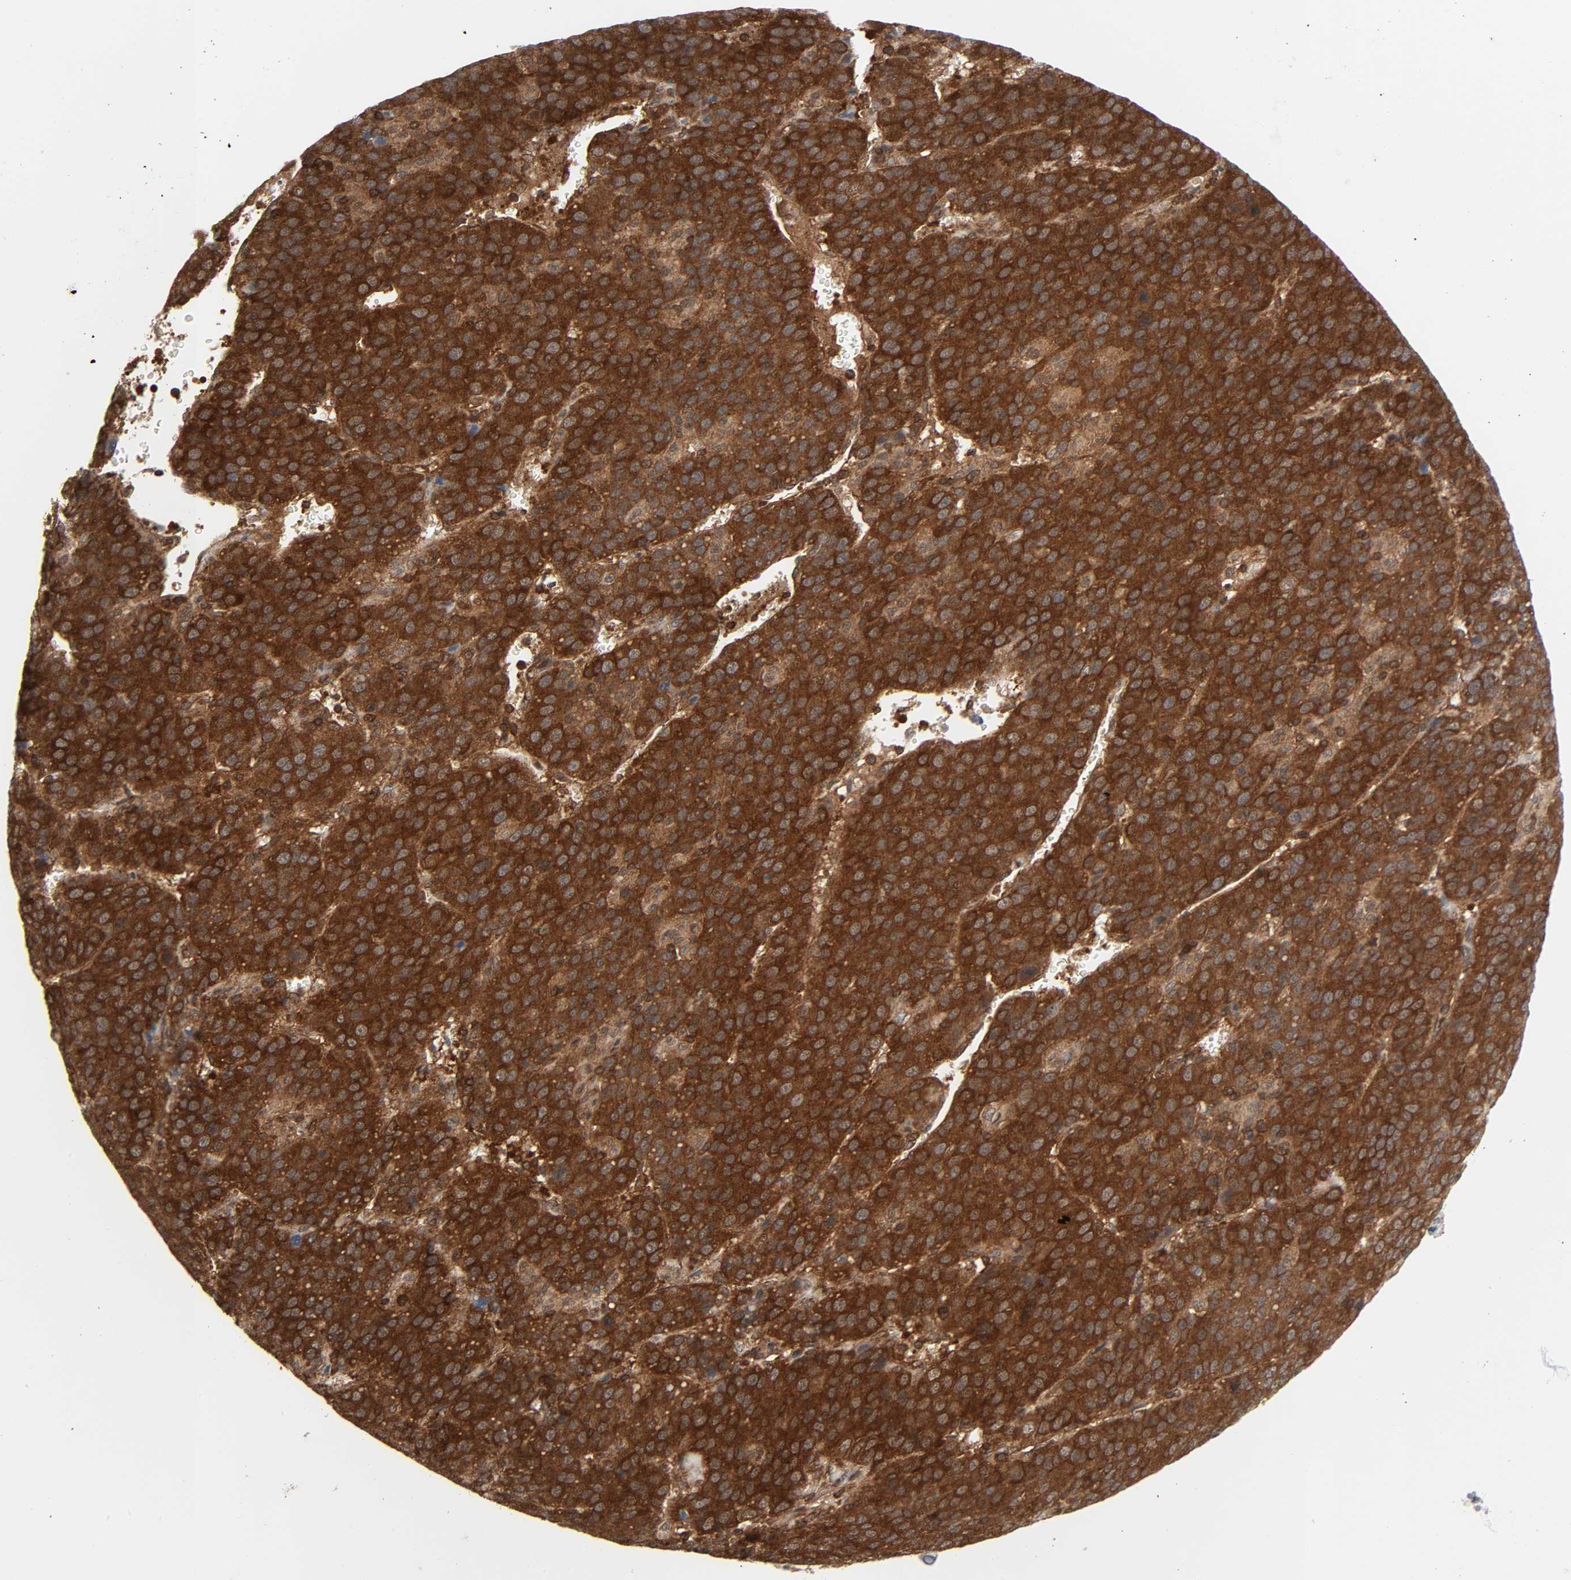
{"staining": {"intensity": "strong", "quantity": ">75%", "location": "cytoplasmic/membranous"}, "tissue": "liver cancer", "cell_type": "Tumor cells", "image_type": "cancer", "snomed": [{"axis": "morphology", "description": "Carcinoma, Hepatocellular, NOS"}, {"axis": "topography", "description": "Liver"}], "caption": "There is high levels of strong cytoplasmic/membranous staining in tumor cells of hepatocellular carcinoma (liver), as demonstrated by immunohistochemical staining (brown color).", "gene": "GSK3A", "patient": {"sex": "female", "age": 53}}